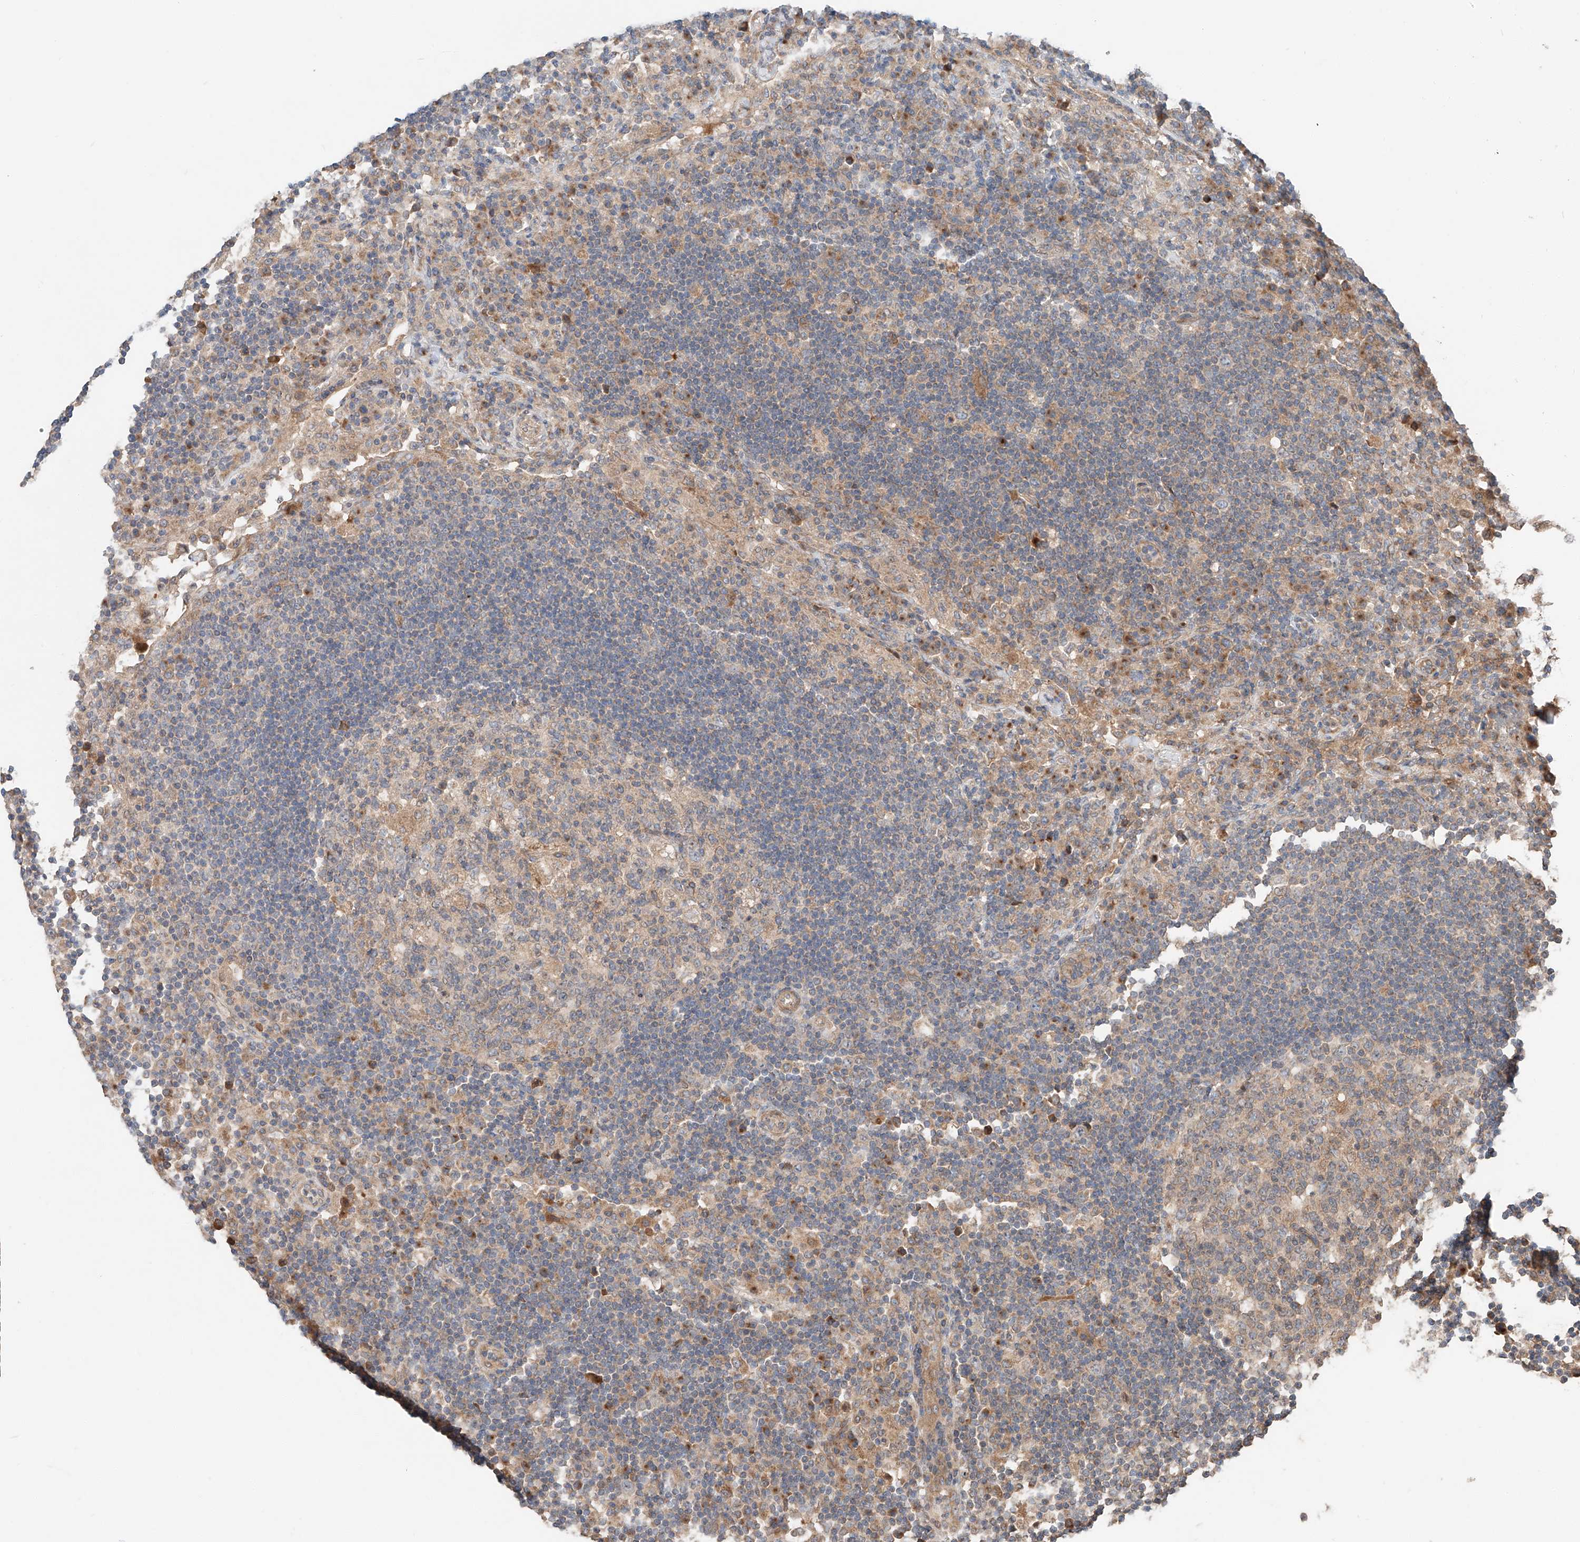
{"staining": {"intensity": "weak", "quantity": "25%-75%", "location": "cytoplasmic/membranous"}, "tissue": "lymph node", "cell_type": "Germinal center cells", "image_type": "normal", "snomed": [{"axis": "morphology", "description": "Normal tissue, NOS"}, {"axis": "topography", "description": "Lymph node"}], "caption": "High-power microscopy captured an immunohistochemistry micrograph of benign lymph node, revealing weak cytoplasmic/membranous expression in approximately 25%-75% of germinal center cells.", "gene": "XPNPEP1", "patient": {"sex": "female", "age": 53}}